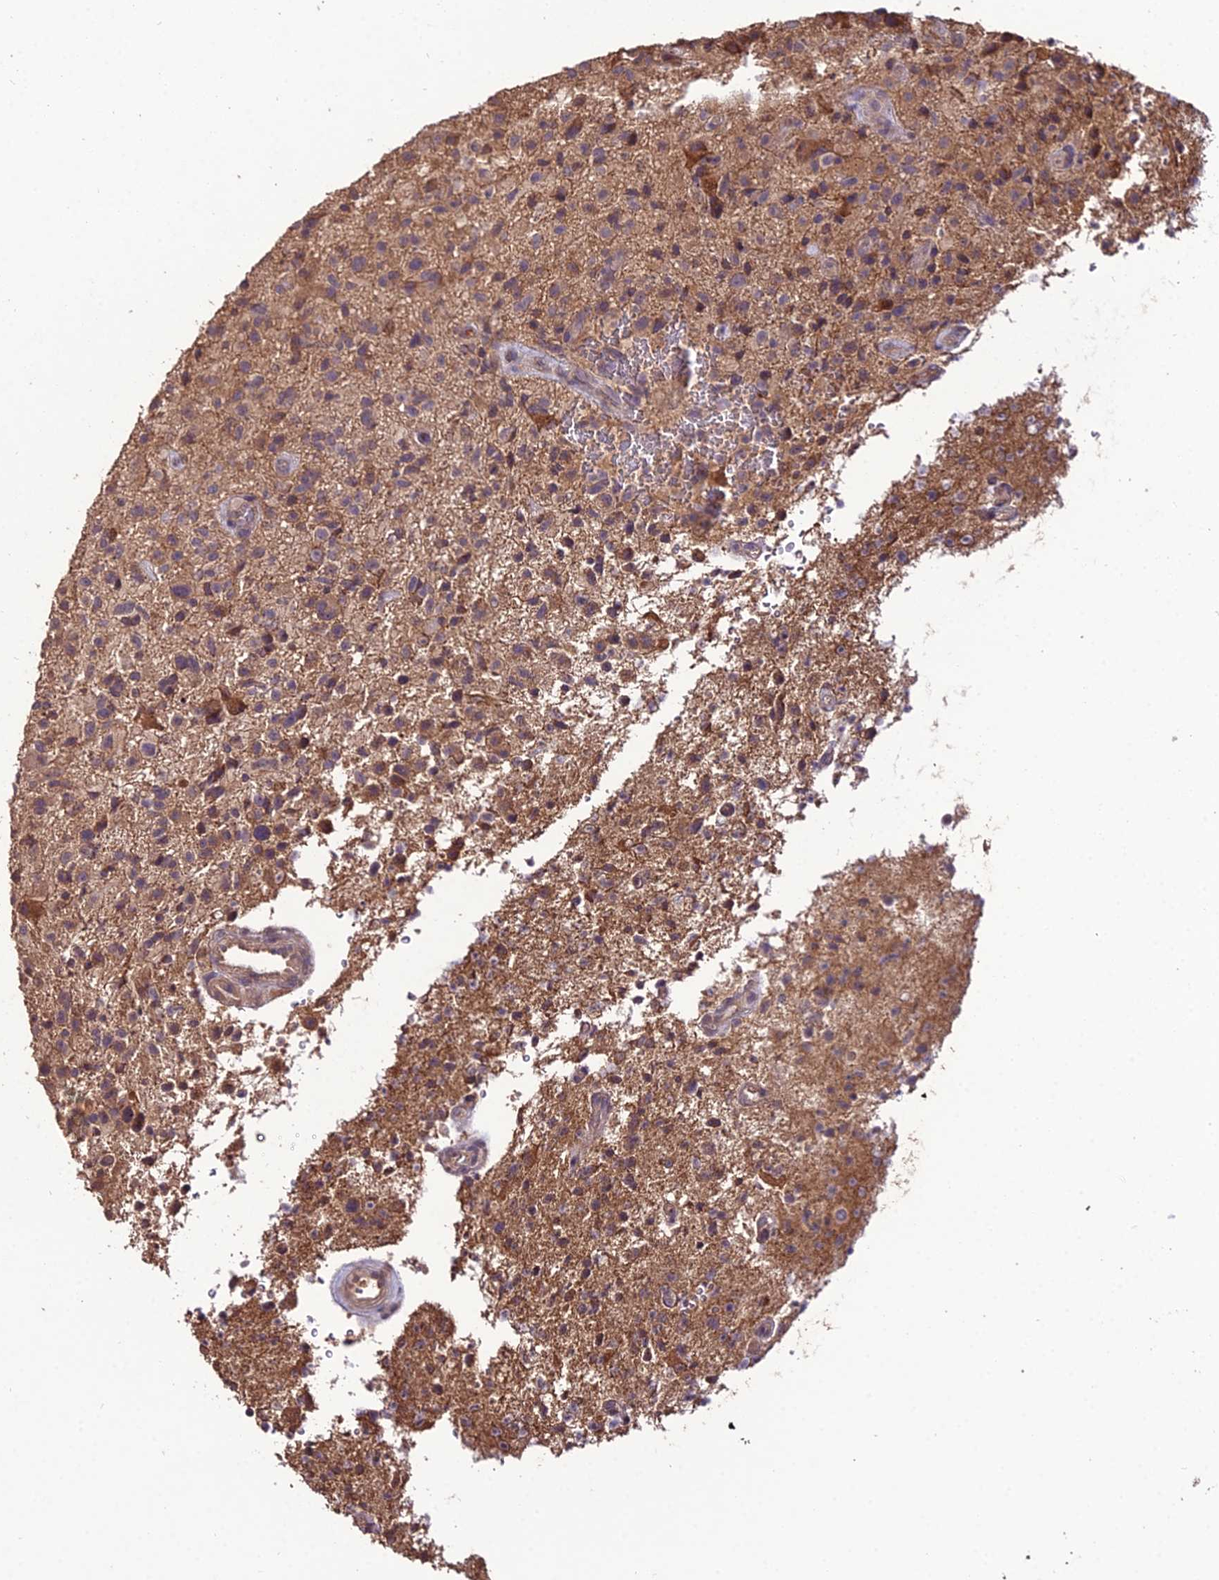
{"staining": {"intensity": "negative", "quantity": "none", "location": "none"}, "tissue": "glioma", "cell_type": "Tumor cells", "image_type": "cancer", "snomed": [{"axis": "morphology", "description": "Glioma, malignant, High grade"}, {"axis": "topography", "description": "Brain"}], "caption": "This is a photomicrograph of immunohistochemistry staining of glioma, which shows no staining in tumor cells.", "gene": "KCTD16", "patient": {"sex": "male", "age": 47}}